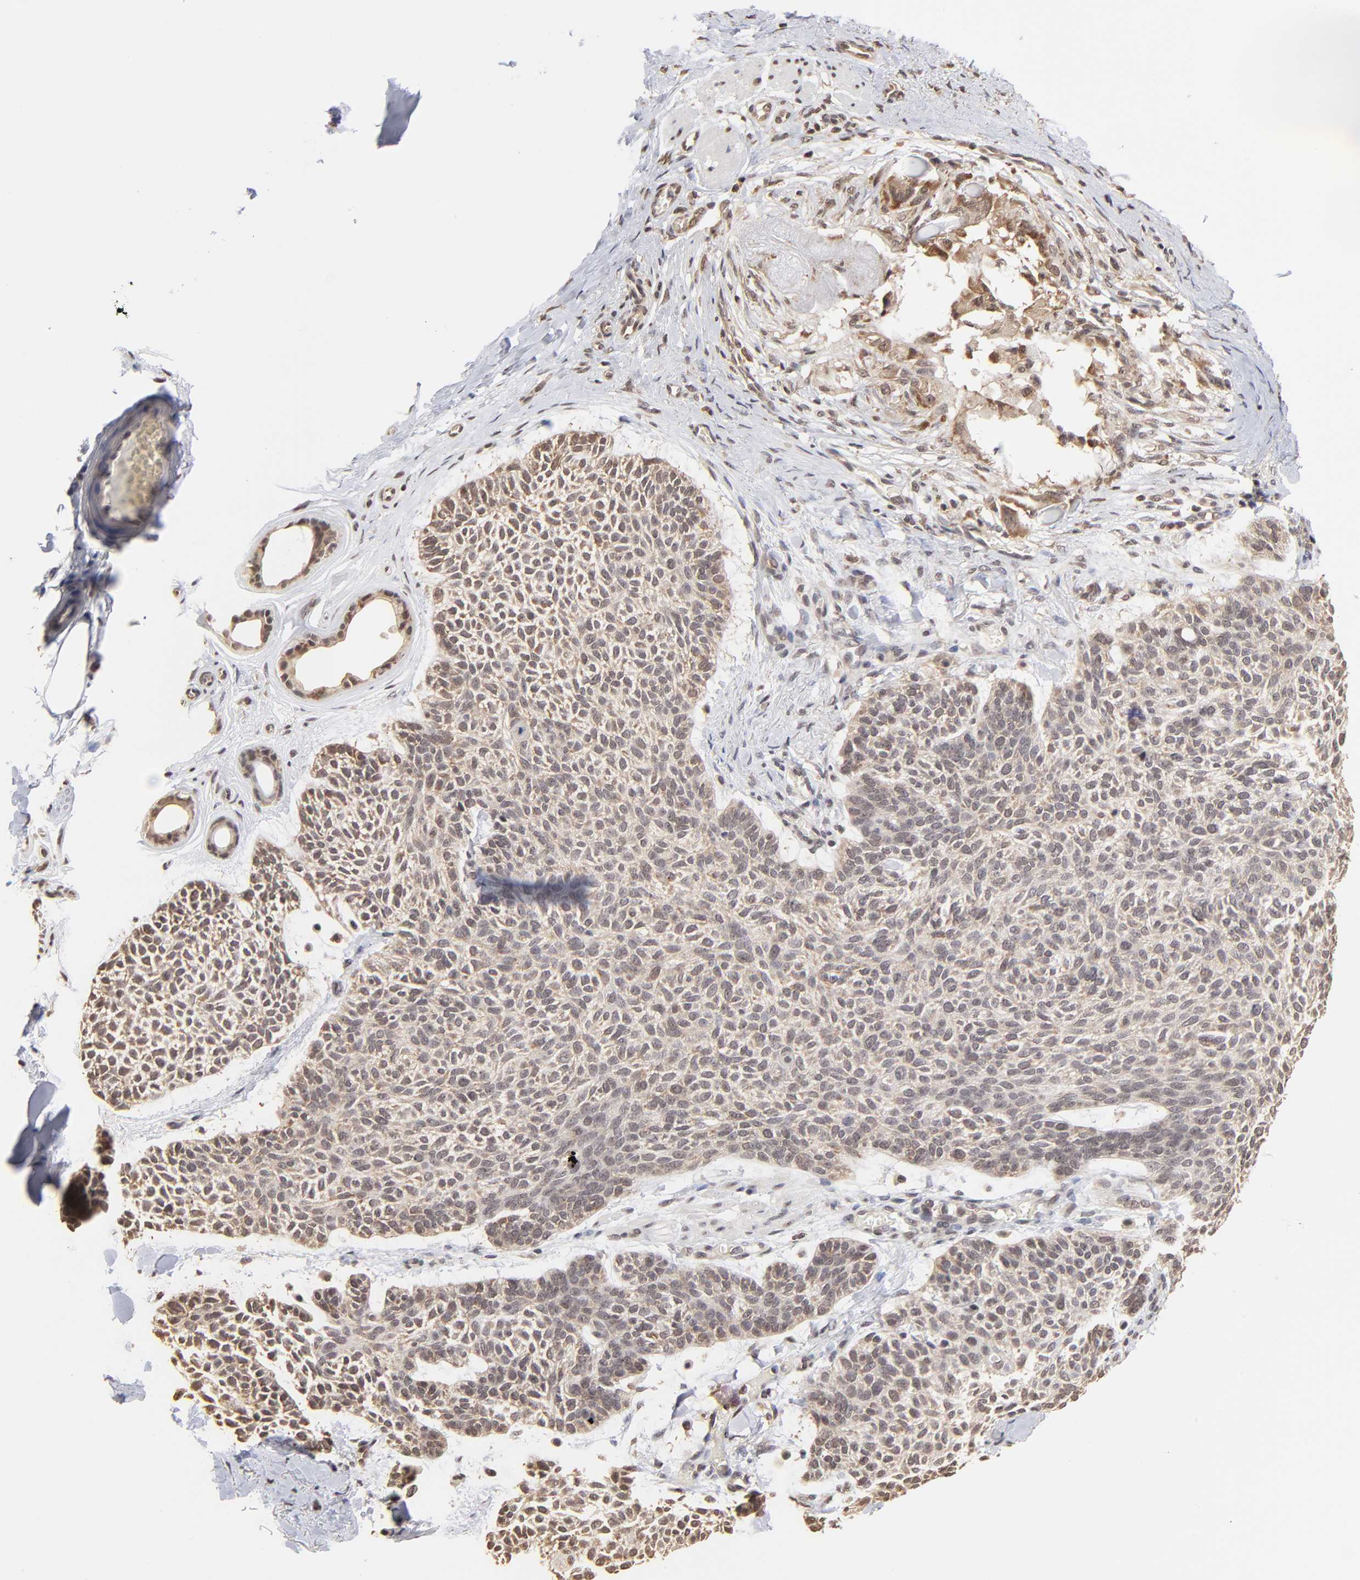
{"staining": {"intensity": "weak", "quantity": "25%-75%", "location": "nuclear"}, "tissue": "skin cancer", "cell_type": "Tumor cells", "image_type": "cancer", "snomed": [{"axis": "morphology", "description": "Normal tissue, NOS"}, {"axis": "morphology", "description": "Basal cell carcinoma"}, {"axis": "topography", "description": "Skin"}], "caption": "Protein expression analysis of skin cancer (basal cell carcinoma) demonstrates weak nuclear expression in about 25%-75% of tumor cells. The staining was performed using DAB to visualize the protein expression in brown, while the nuclei were stained in blue with hematoxylin (Magnification: 20x).", "gene": "BRPF1", "patient": {"sex": "female", "age": 70}}